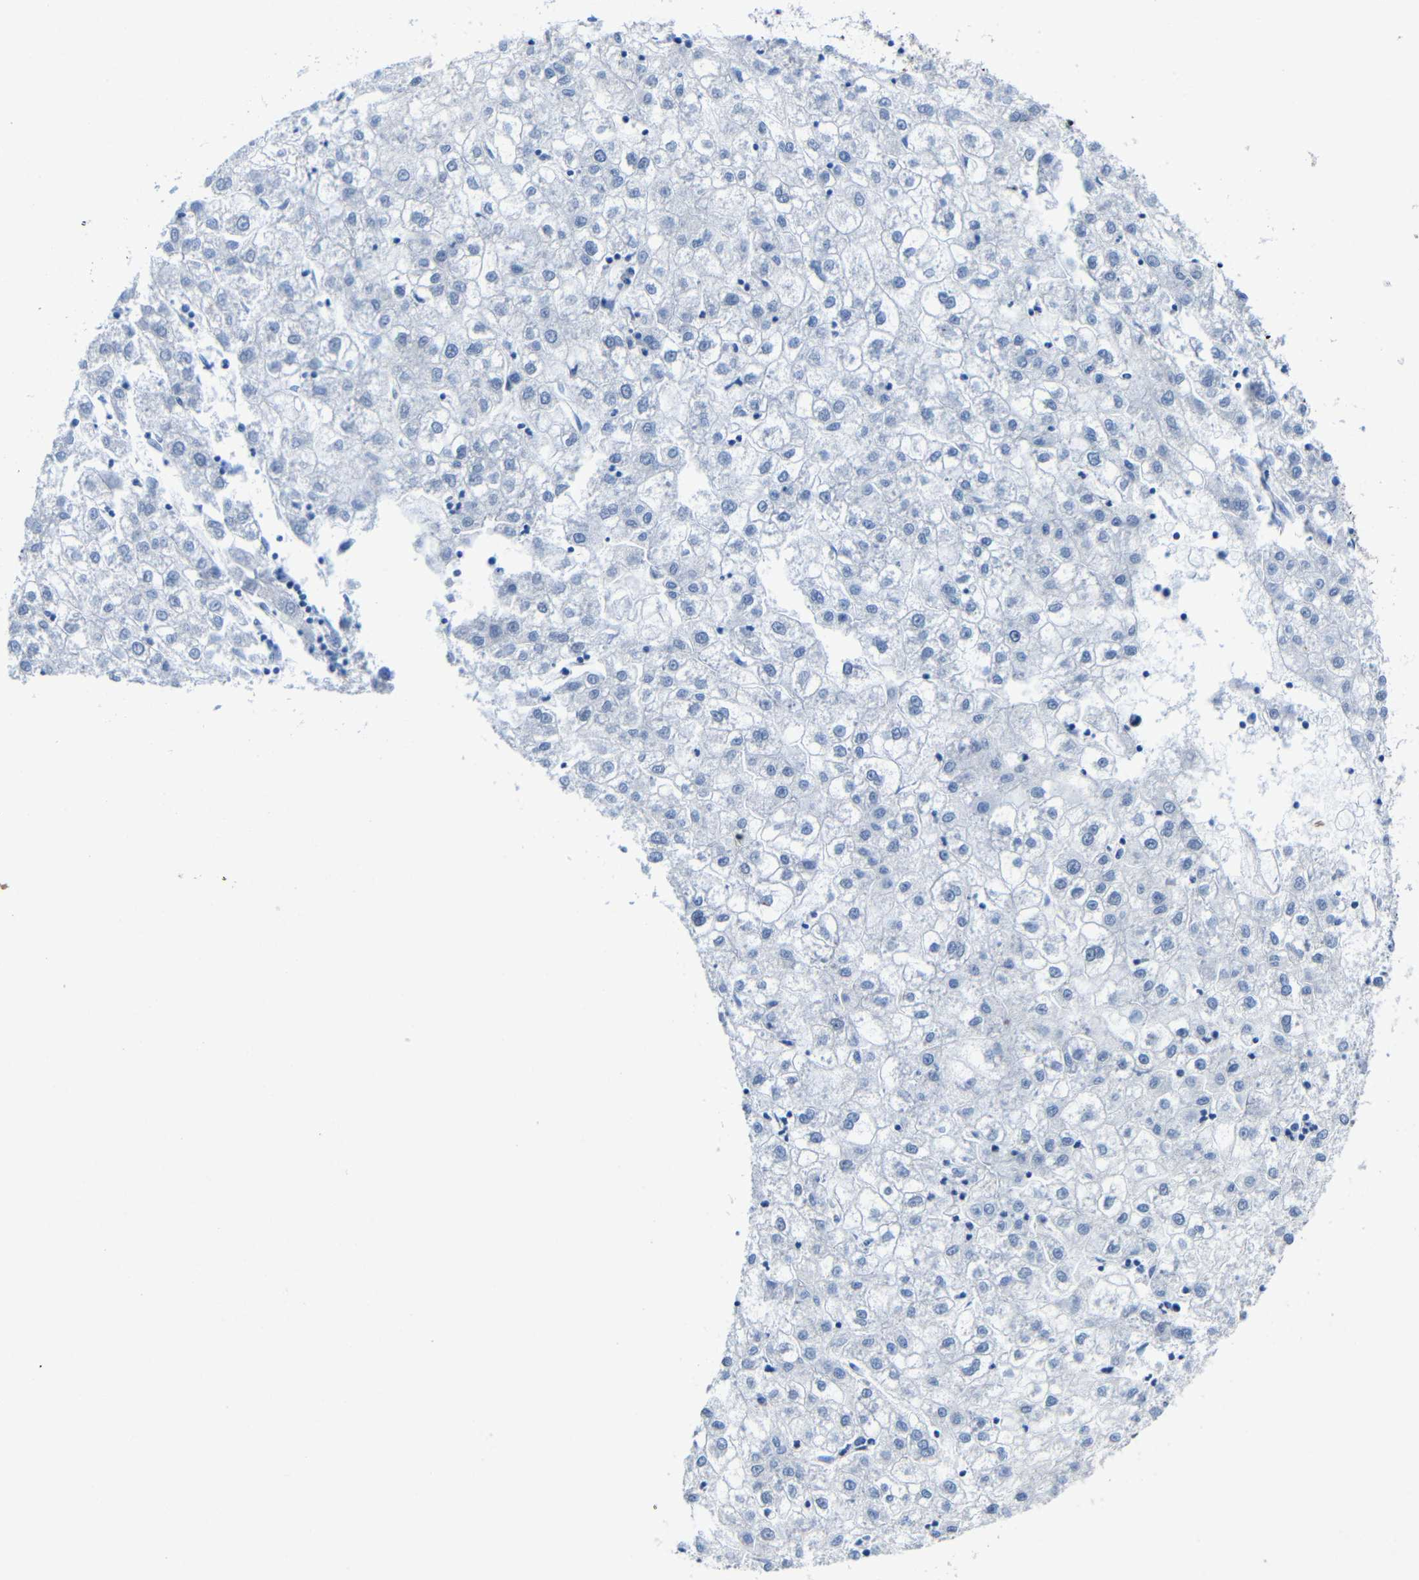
{"staining": {"intensity": "negative", "quantity": "none", "location": "none"}, "tissue": "liver cancer", "cell_type": "Tumor cells", "image_type": "cancer", "snomed": [{"axis": "morphology", "description": "Carcinoma, Hepatocellular, NOS"}, {"axis": "topography", "description": "Liver"}], "caption": "Tumor cells show no significant expression in liver cancer.", "gene": "PTBP1", "patient": {"sex": "male", "age": 72}}